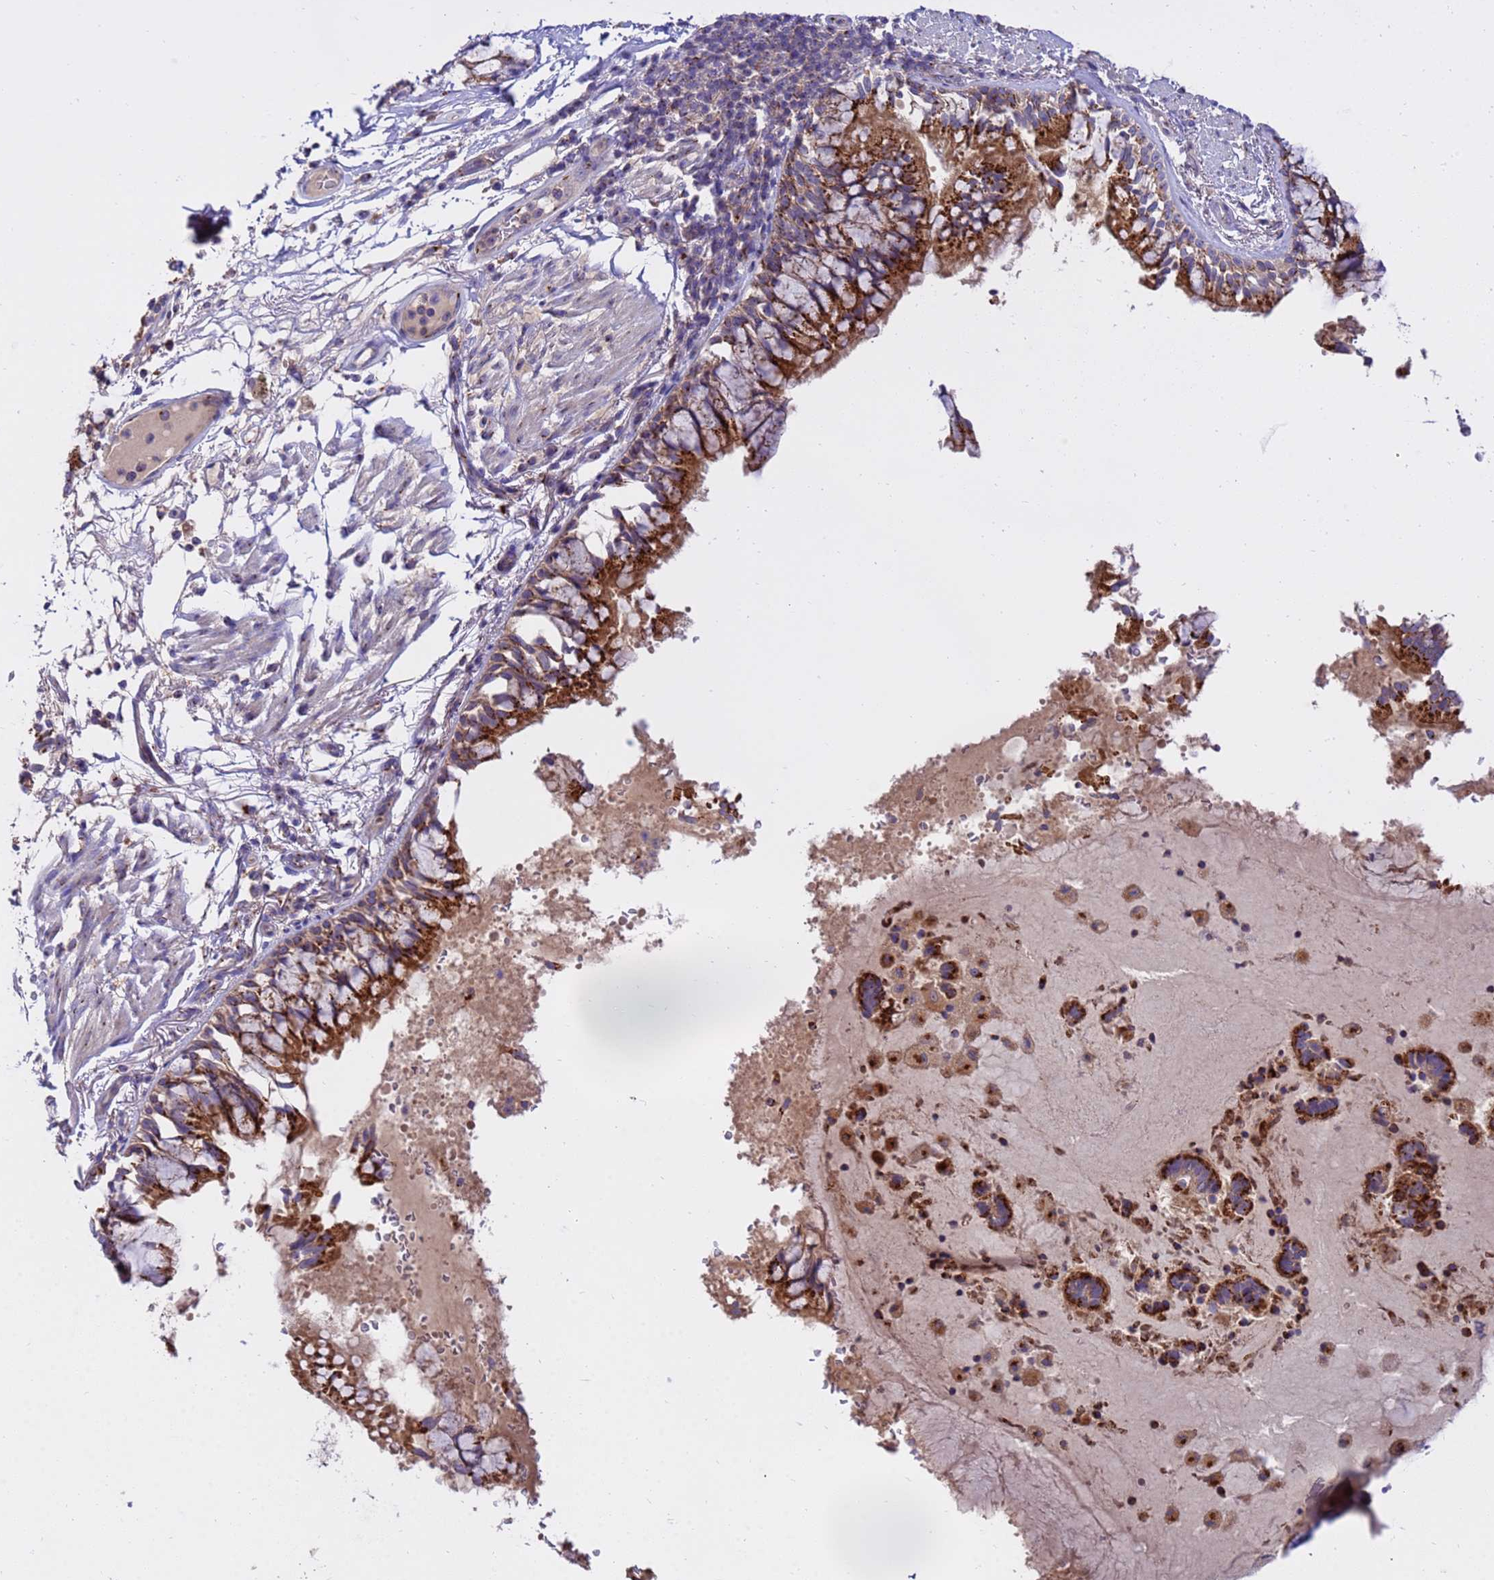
{"staining": {"intensity": "strong", "quantity": ">75%", "location": "cytoplasmic/membranous"}, "tissue": "bronchus", "cell_type": "Respiratory epithelial cells", "image_type": "normal", "snomed": [{"axis": "morphology", "description": "Normal tissue, NOS"}, {"axis": "topography", "description": "Bronchus"}], "caption": "Normal bronchus exhibits strong cytoplasmic/membranous staining in about >75% of respiratory epithelial cells Nuclei are stained in blue..", "gene": "HPS3", "patient": {"sex": "male", "age": 70}}